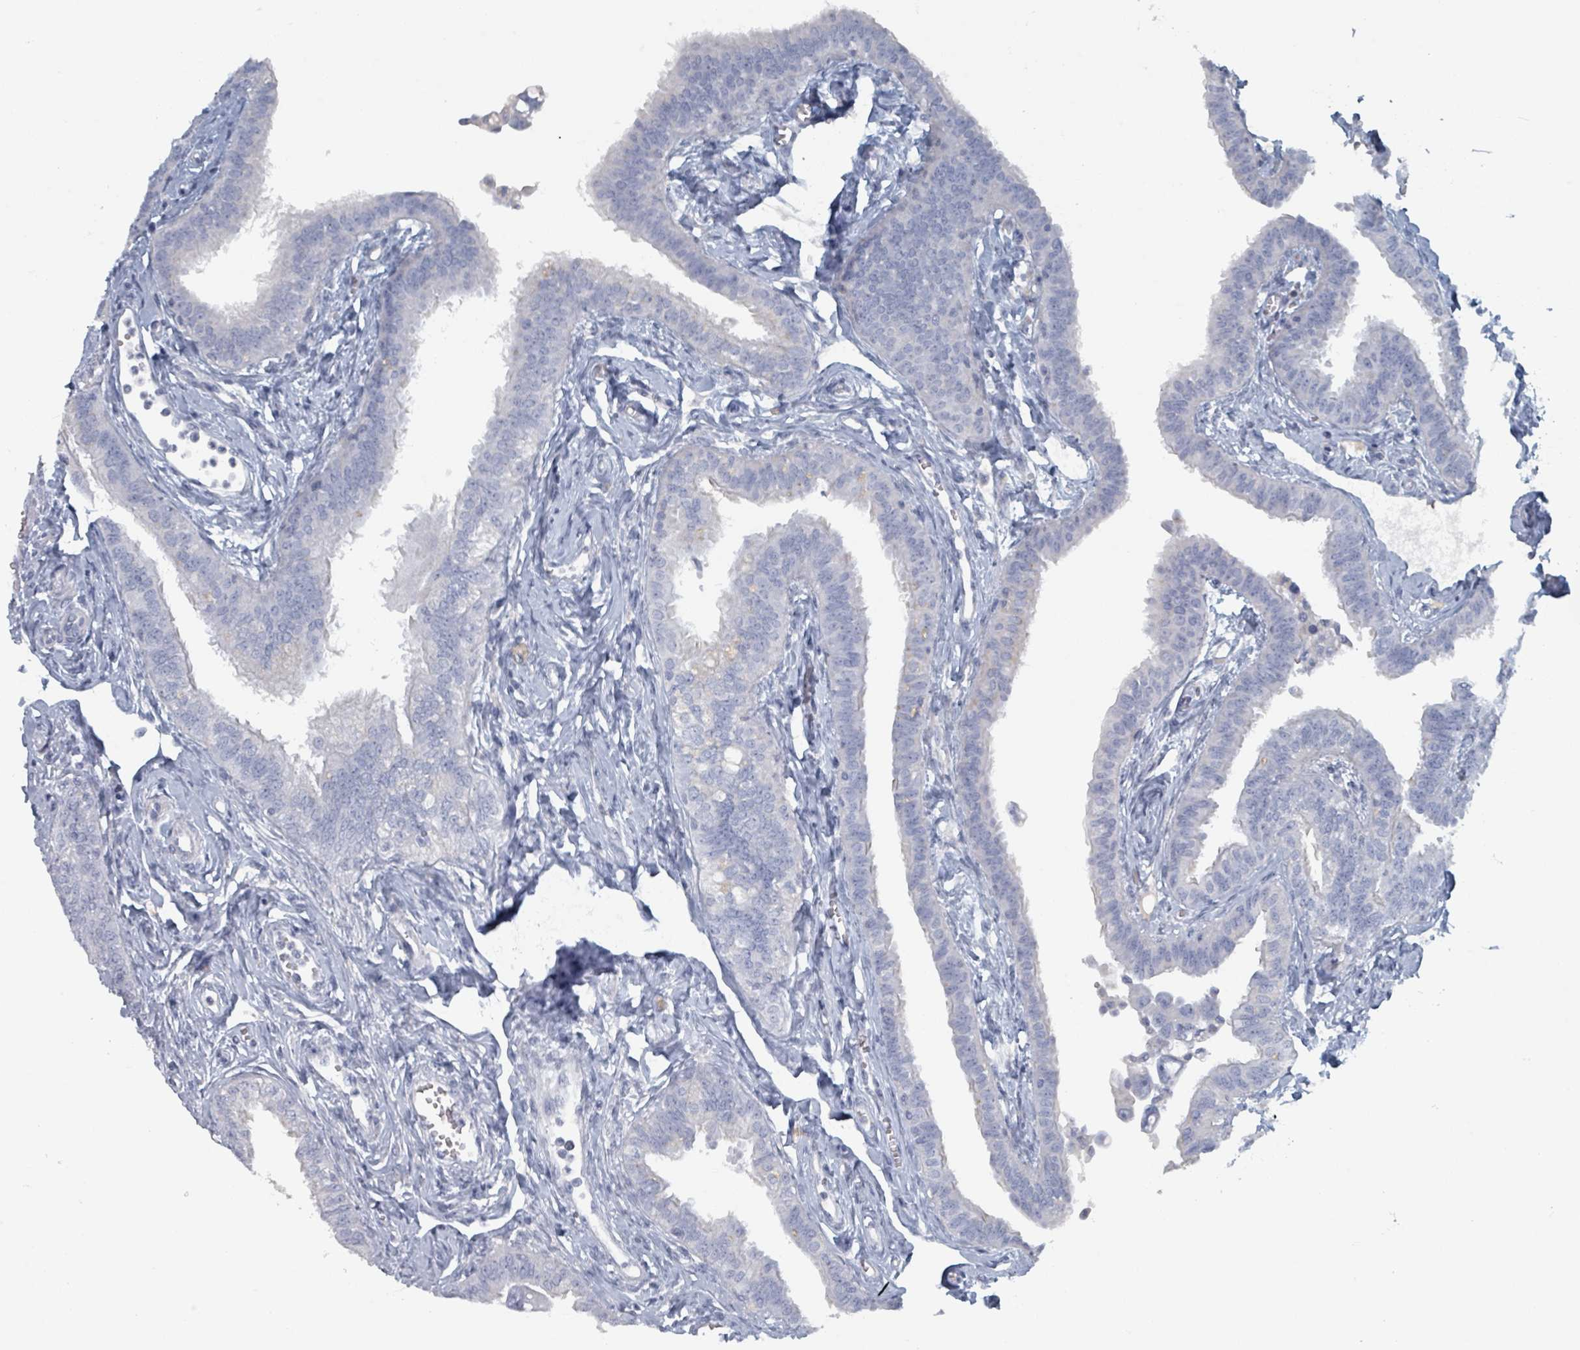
{"staining": {"intensity": "negative", "quantity": "none", "location": "none"}, "tissue": "fallopian tube", "cell_type": "Glandular cells", "image_type": "normal", "snomed": [{"axis": "morphology", "description": "Normal tissue, NOS"}, {"axis": "morphology", "description": "Carcinoma, NOS"}, {"axis": "topography", "description": "Fallopian tube"}, {"axis": "topography", "description": "Ovary"}], "caption": "DAB immunohistochemical staining of benign fallopian tube demonstrates no significant positivity in glandular cells.", "gene": "HEATR5A", "patient": {"sex": "female", "age": 59}}